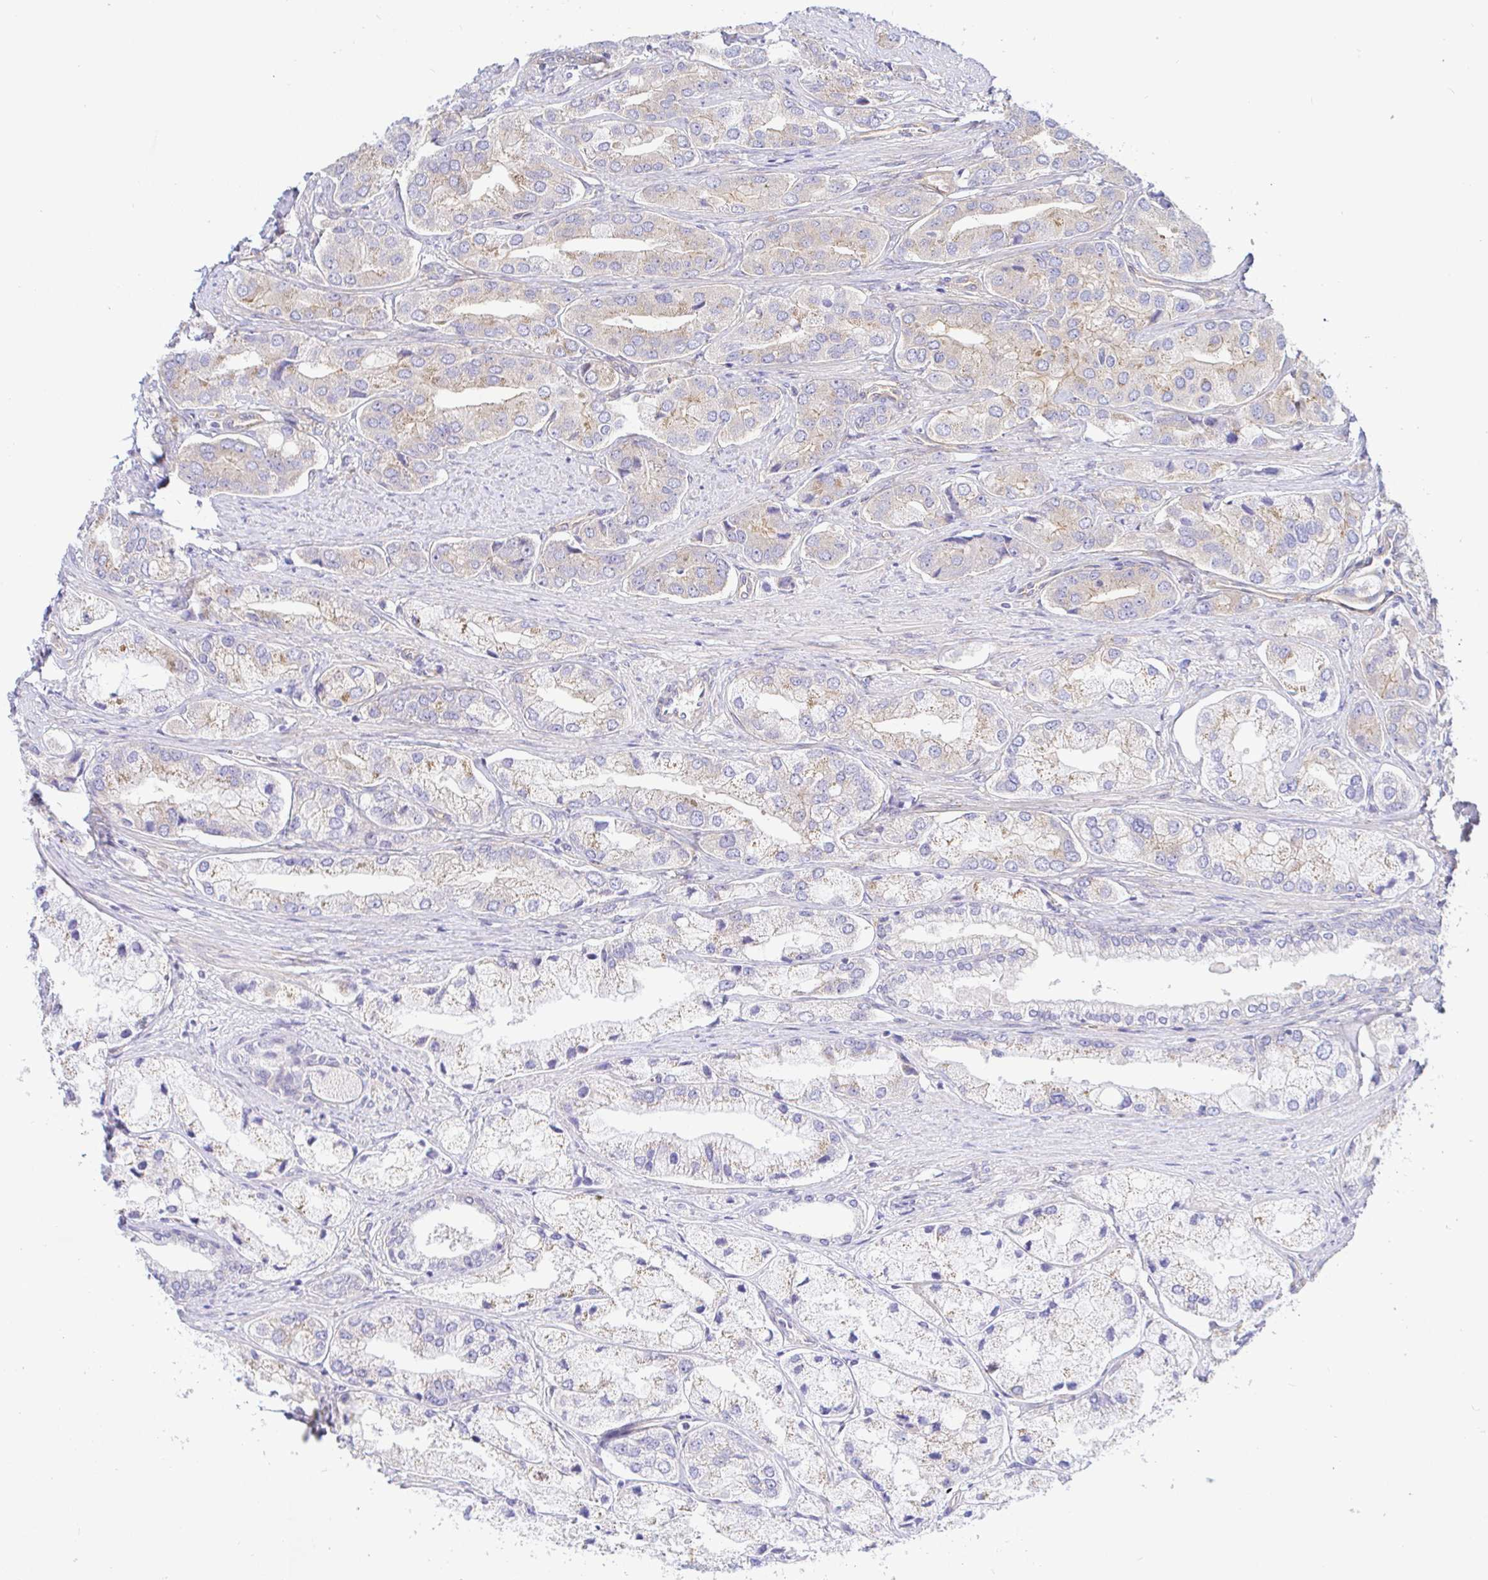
{"staining": {"intensity": "weak", "quantity": "<25%", "location": "cytoplasmic/membranous"}, "tissue": "prostate cancer", "cell_type": "Tumor cells", "image_type": "cancer", "snomed": [{"axis": "morphology", "description": "Adenocarcinoma, Low grade"}, {"axis": "topography", "description": "Prostate"}], "caption": "This photomicrograph is of prostate cancer (adenocarcinoma (low-grade)) stained with immunohistochemistry (IHC) to label a protein in brown with the nuclei are counter-stained blue. There is no staining in tumor cells. (Immunohistochemistry (ihc), brightfield microscopy, high magnification).", "gene": "ARL4D", "patient": {"sex": "male", "age": 69}}